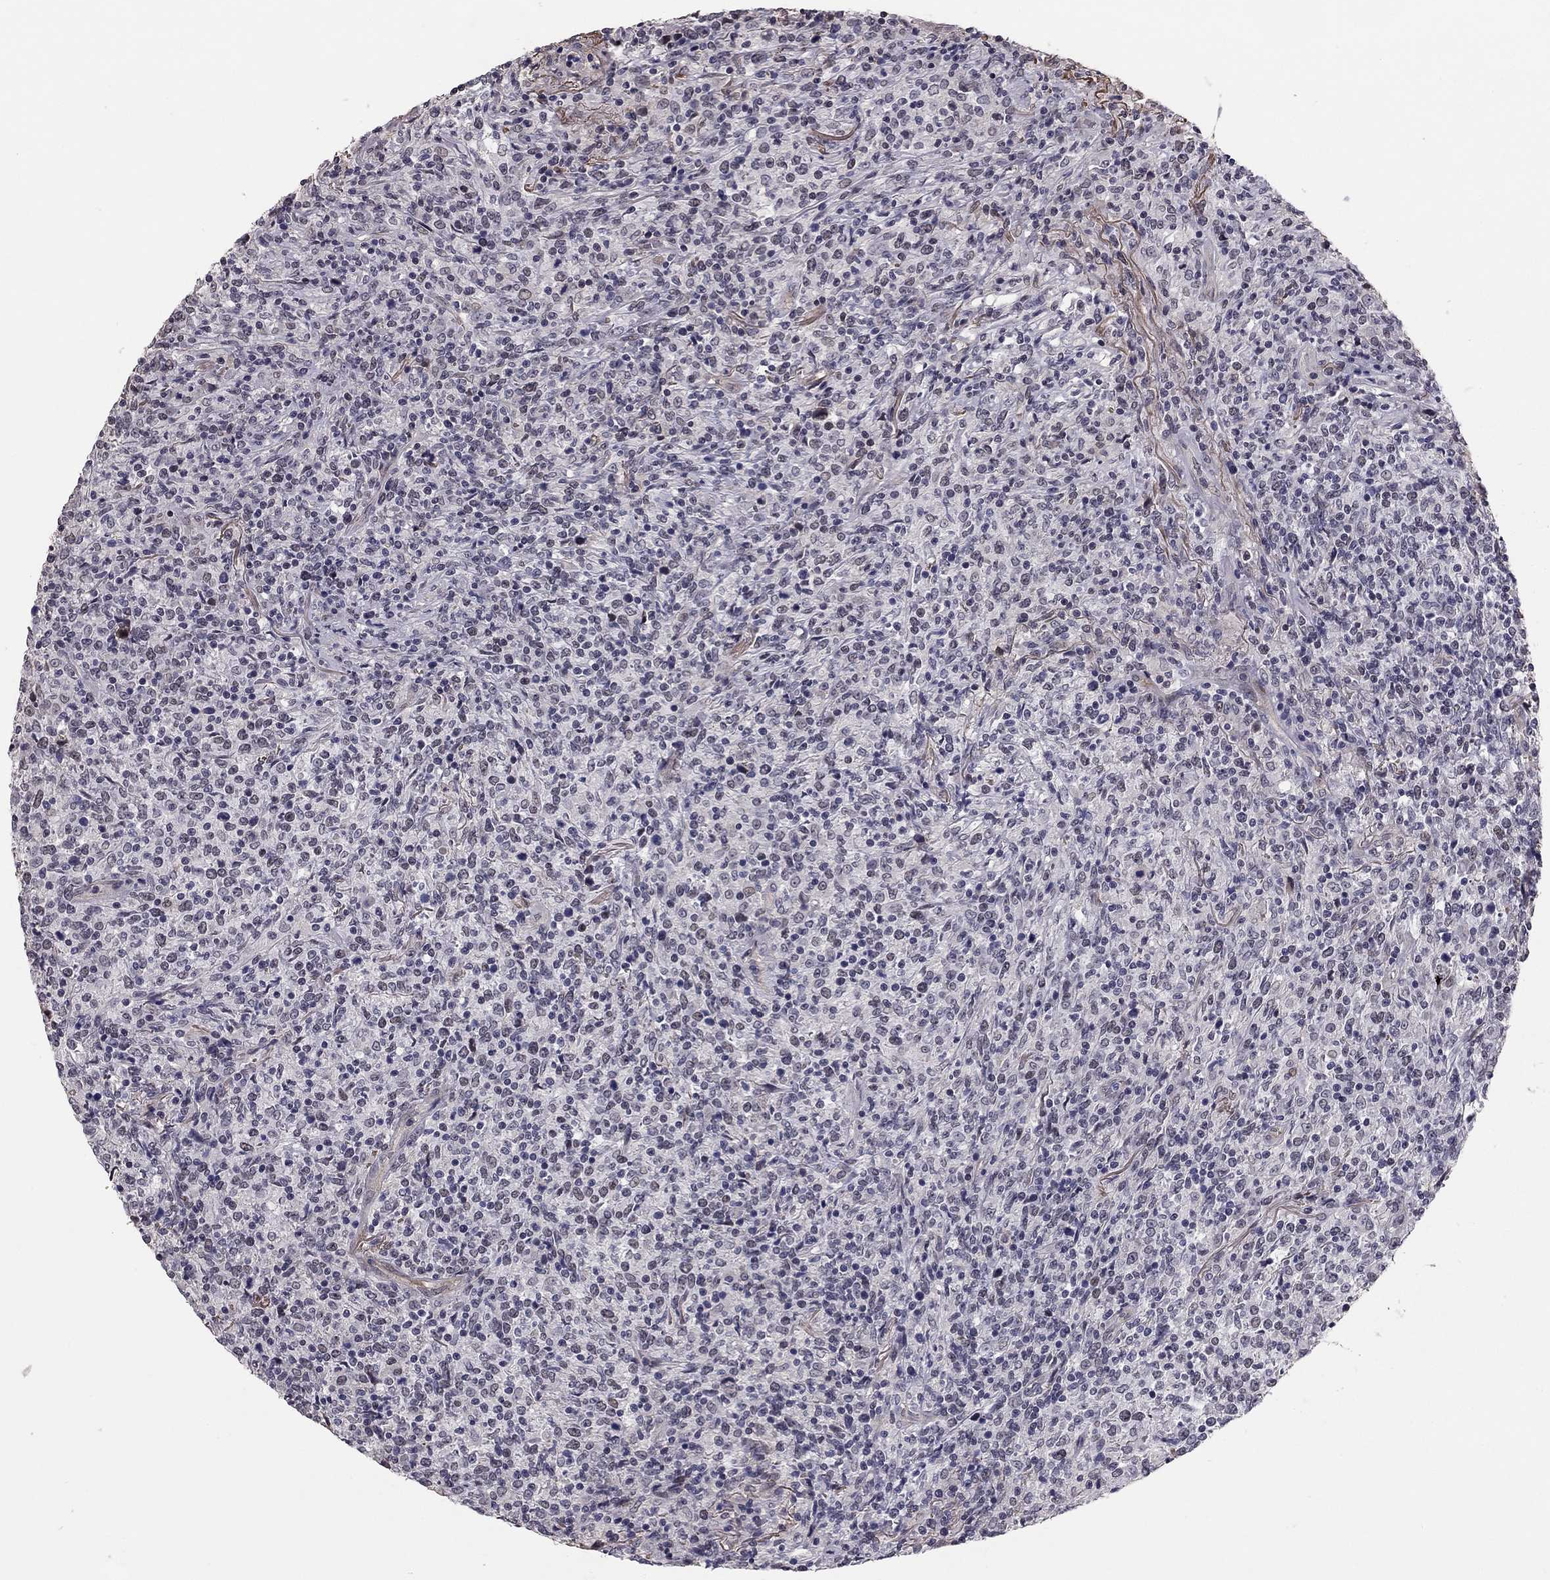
{"staining": {"intensity": "negative", "quantity": "none", "location": "none"}, "tissue": "lymphoma", "cell_type": "Tumor cells", "image_type": "cancer", "snomed": [{"axis": "morphology", "description": "Malignant lymphoma, non-Hodgkin's type, High grade"}, {"axis": "topography", "description": "Lung"}], "caption": "Tumor cells are negative for brown protein staining in lymphoma.", "gene": "GJB4", "patient": {"sex": "male", "age": 79}}